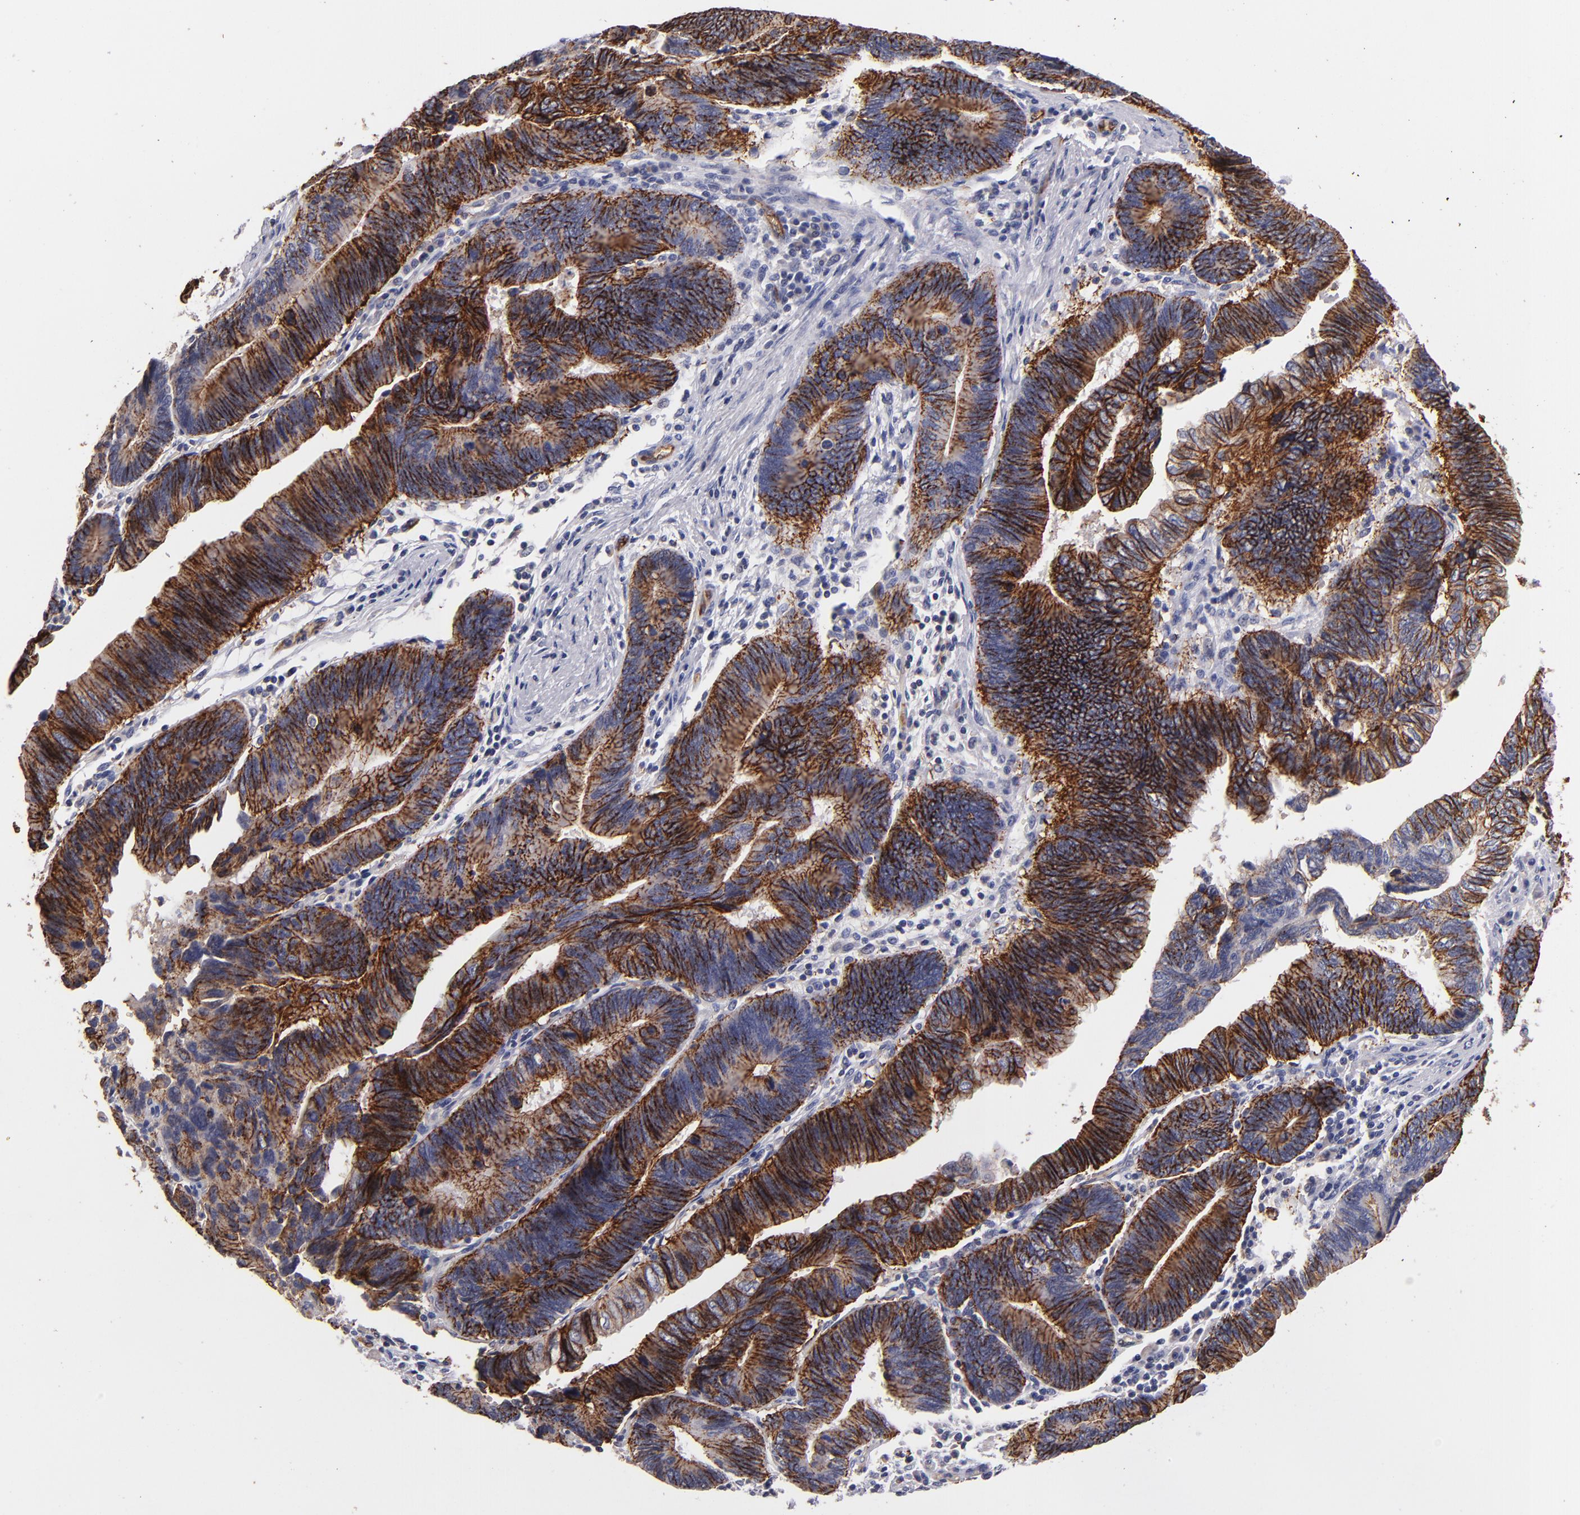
{"staining": {"intensity": "strong", "quantity": ">75%", "location": "cytoplasmic/membranous"}, "tissue": "pancreatic cancer", "cell_type": "Tumor cells", "image_type": "cancer", "snomed": [{"axis": "morphology", "description": "Adenocarcinoma, NOS"}, {"axis": "topography", "description": "Pancreas"}], "caption": "Tumor cells display high levels of strong cytoplasmic/membranous positivity in approximately >75% of cells in adenocarcinoma (pancreatic).", "gene": "CLDN5", "patient": {"sex": "female", "age": 70}}